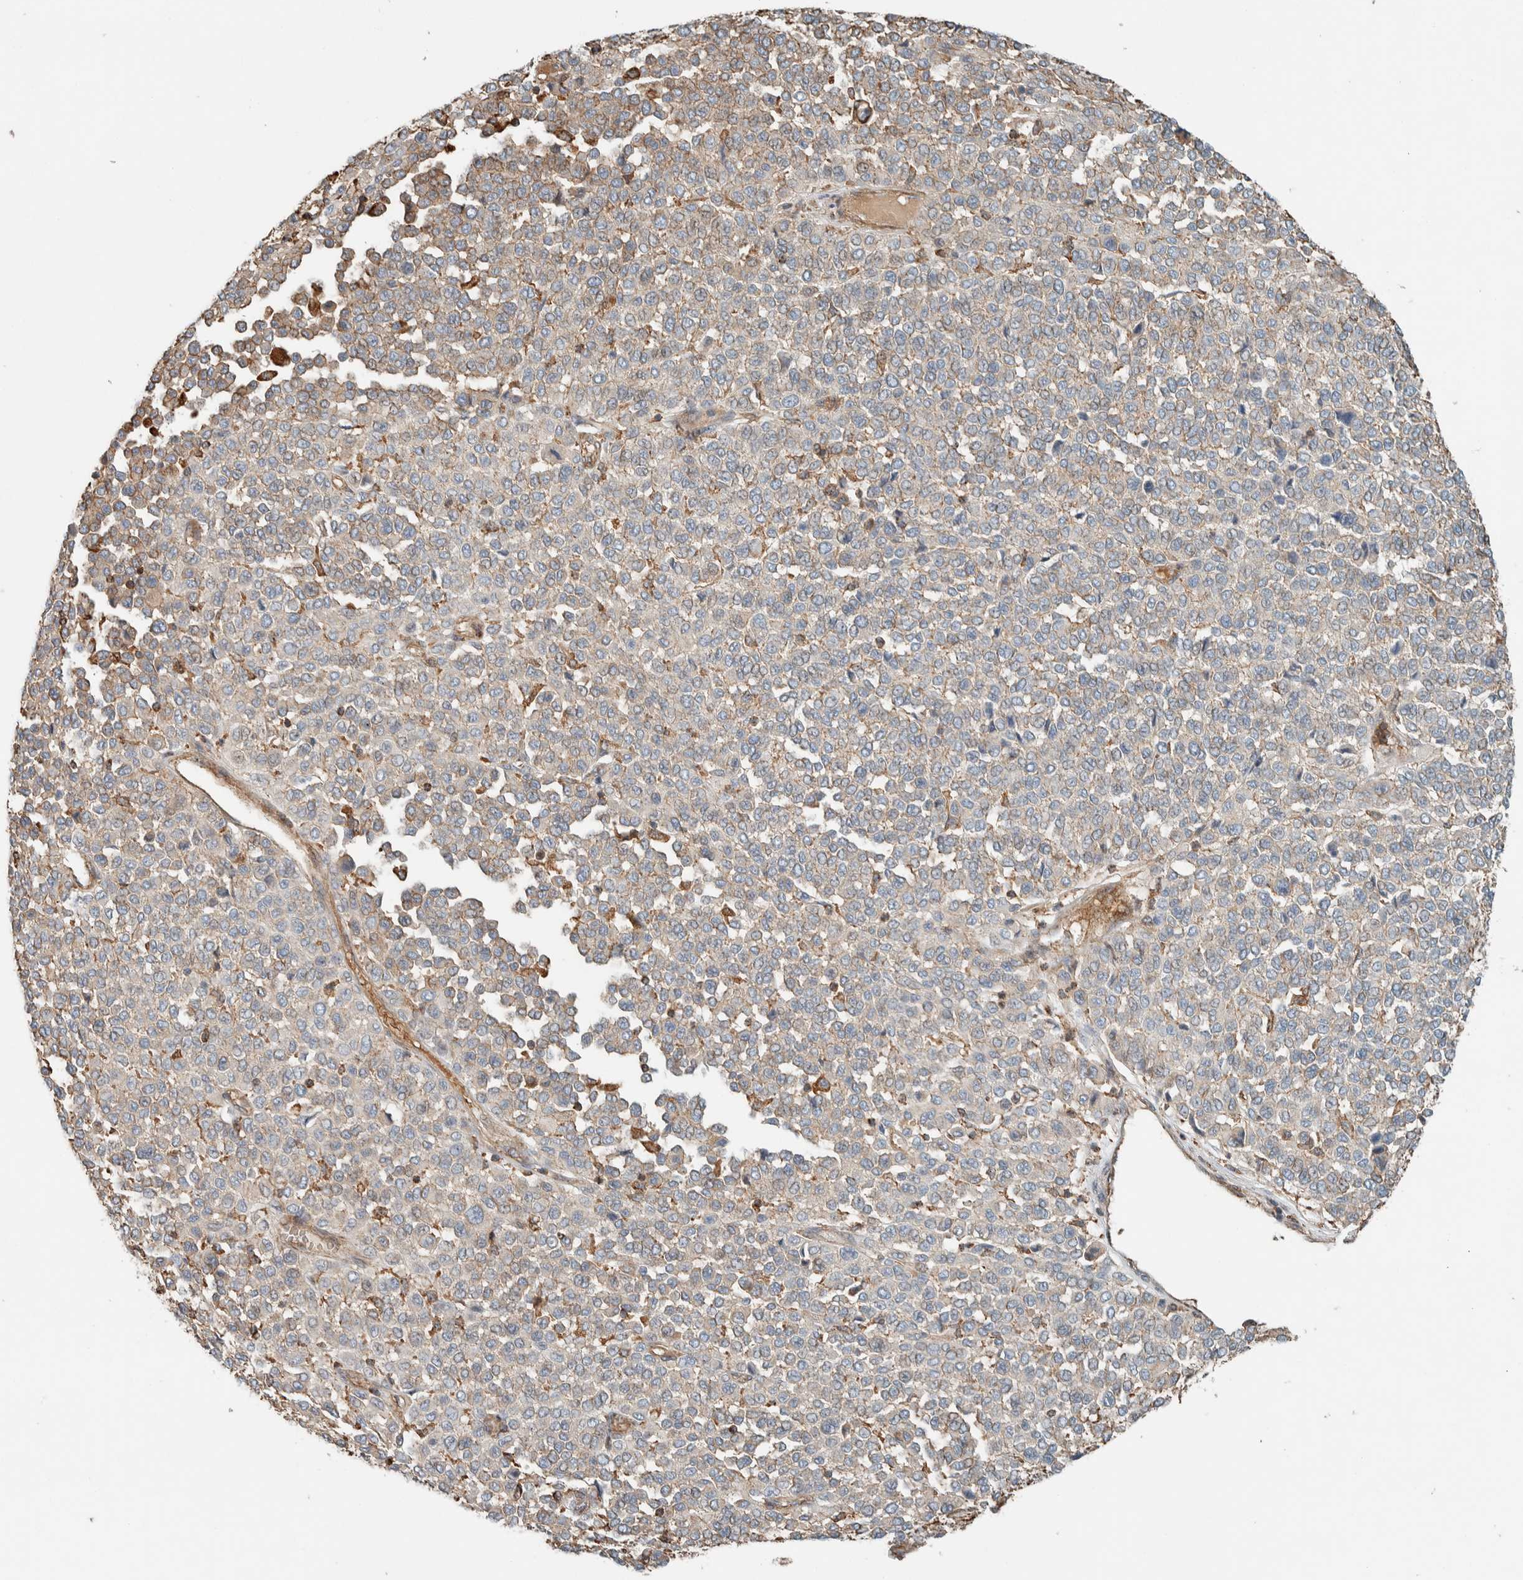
{"staining": {"intensity": "negative", "quantity": "none", "location": "none"}, "tissue": "melanoma", "cell_type": "Tumor cells", "image_type": "cancer", "snomed": [{"axis": "morphology", "description": "Malignant melanoma, Metastatic site"}, {"axis": "topography", "description": "Pancreas"}], "caption": "Immunohistochemistry histopathology image of neoplastic tissue: malignant melanoma (metastatic site) stained with DAB reveals no significant protein staining in tumor cells.", "gene": "CTBP2", "patient": {"sex": "female", "age": 30}}